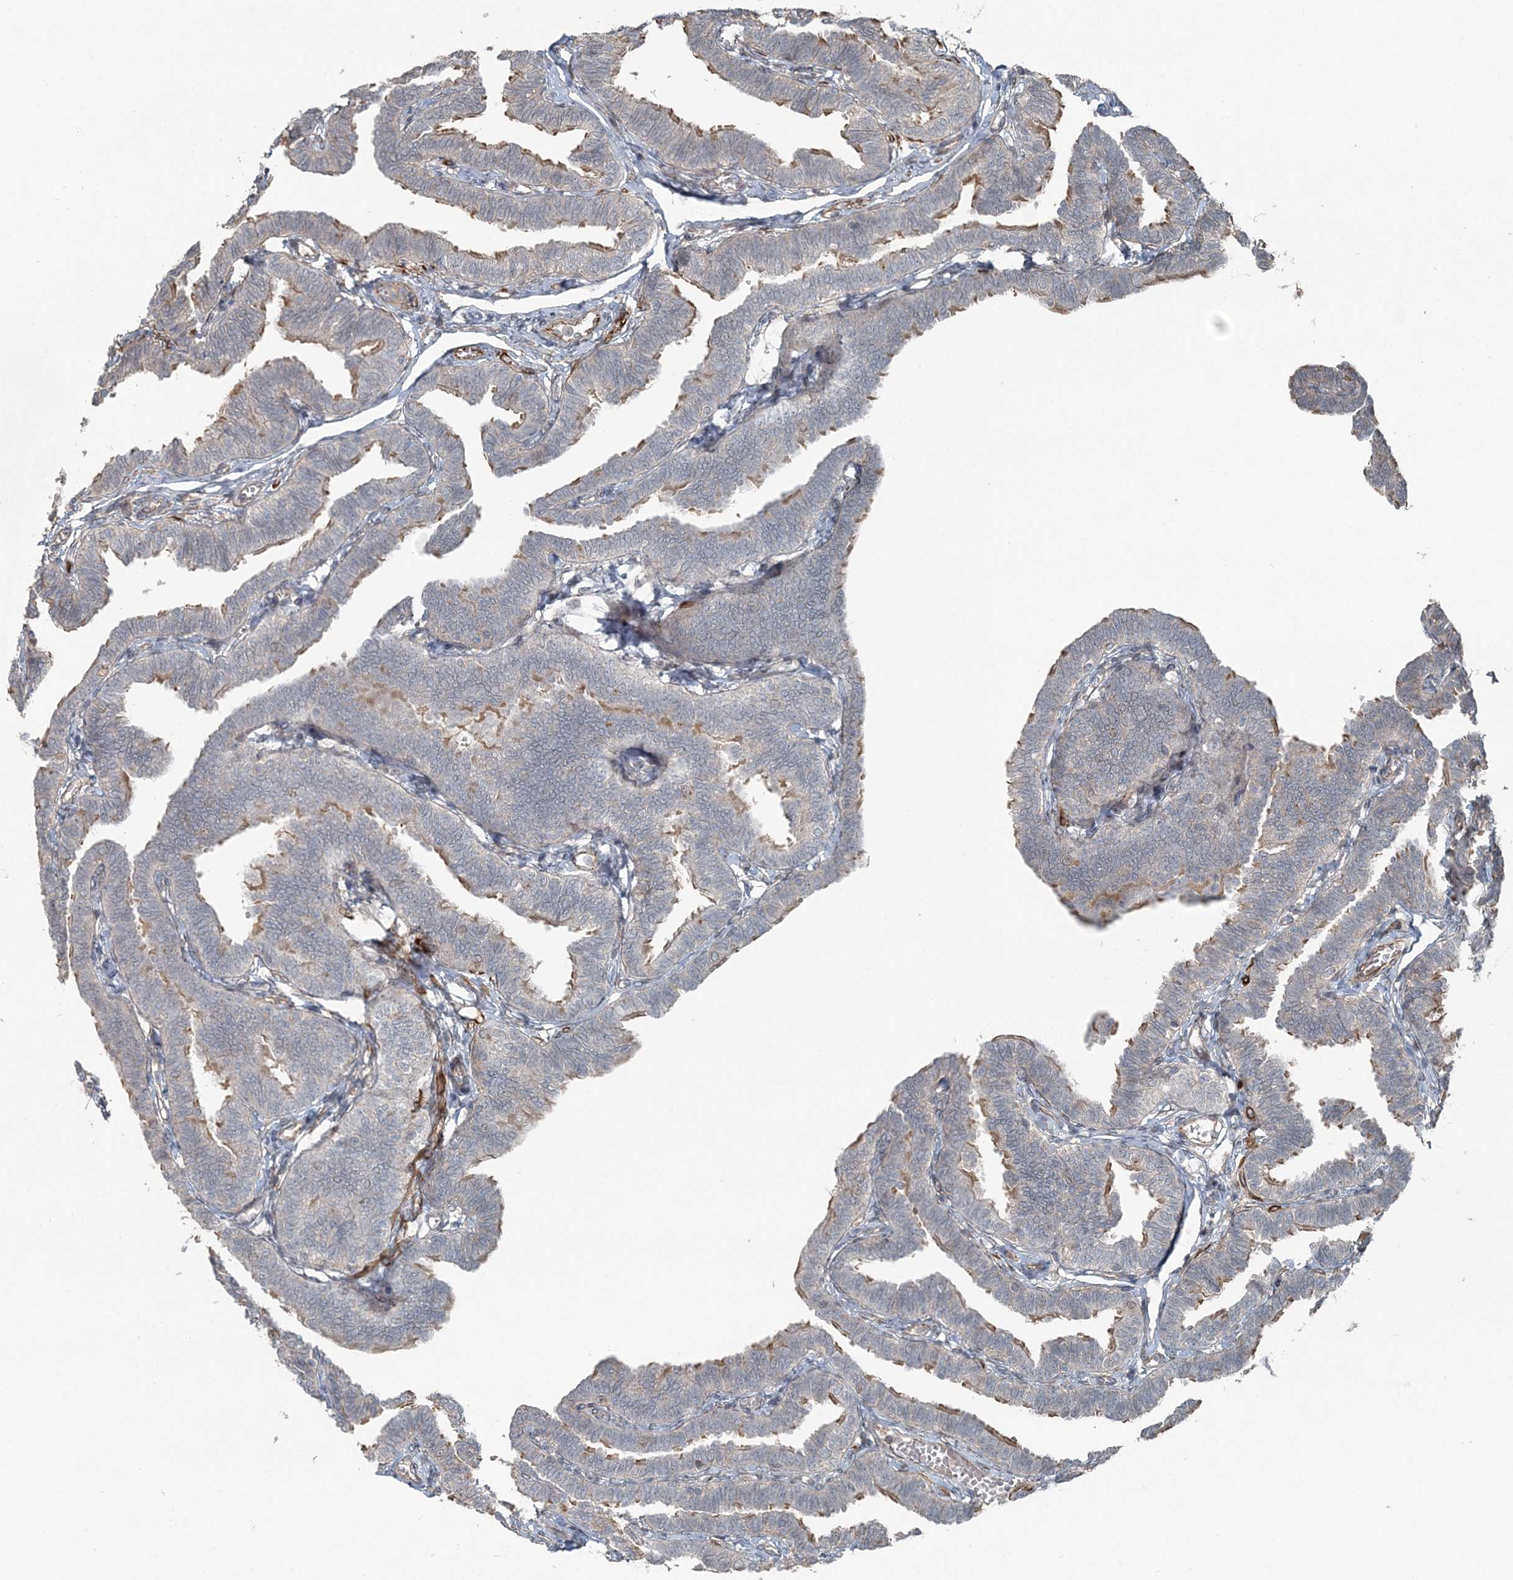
{"staining": {"intensity": "moderate", "quantity": "<25%", "location": "cytoplasmic/membranous"}, "tissue": "fallopian tube", "cell_type": "Glandular cells", "image_type": "normal", "snomed": [{"axis": "morphology", "description": "Normal tissue, NOS"}, {"axis": "topography", "description": "Fallopian tube"}, {"axis": "topography", "description": "Ovary"}], "caption": "A micrograph showing moderate cytoplasmic/membranous staining in approximately <25% of glandular cells in benign fallopian tube, as visualized by brown immunohistochemical staining.", "gene": "FBXL17", "patient": {"sex": "female", "age": 23}}